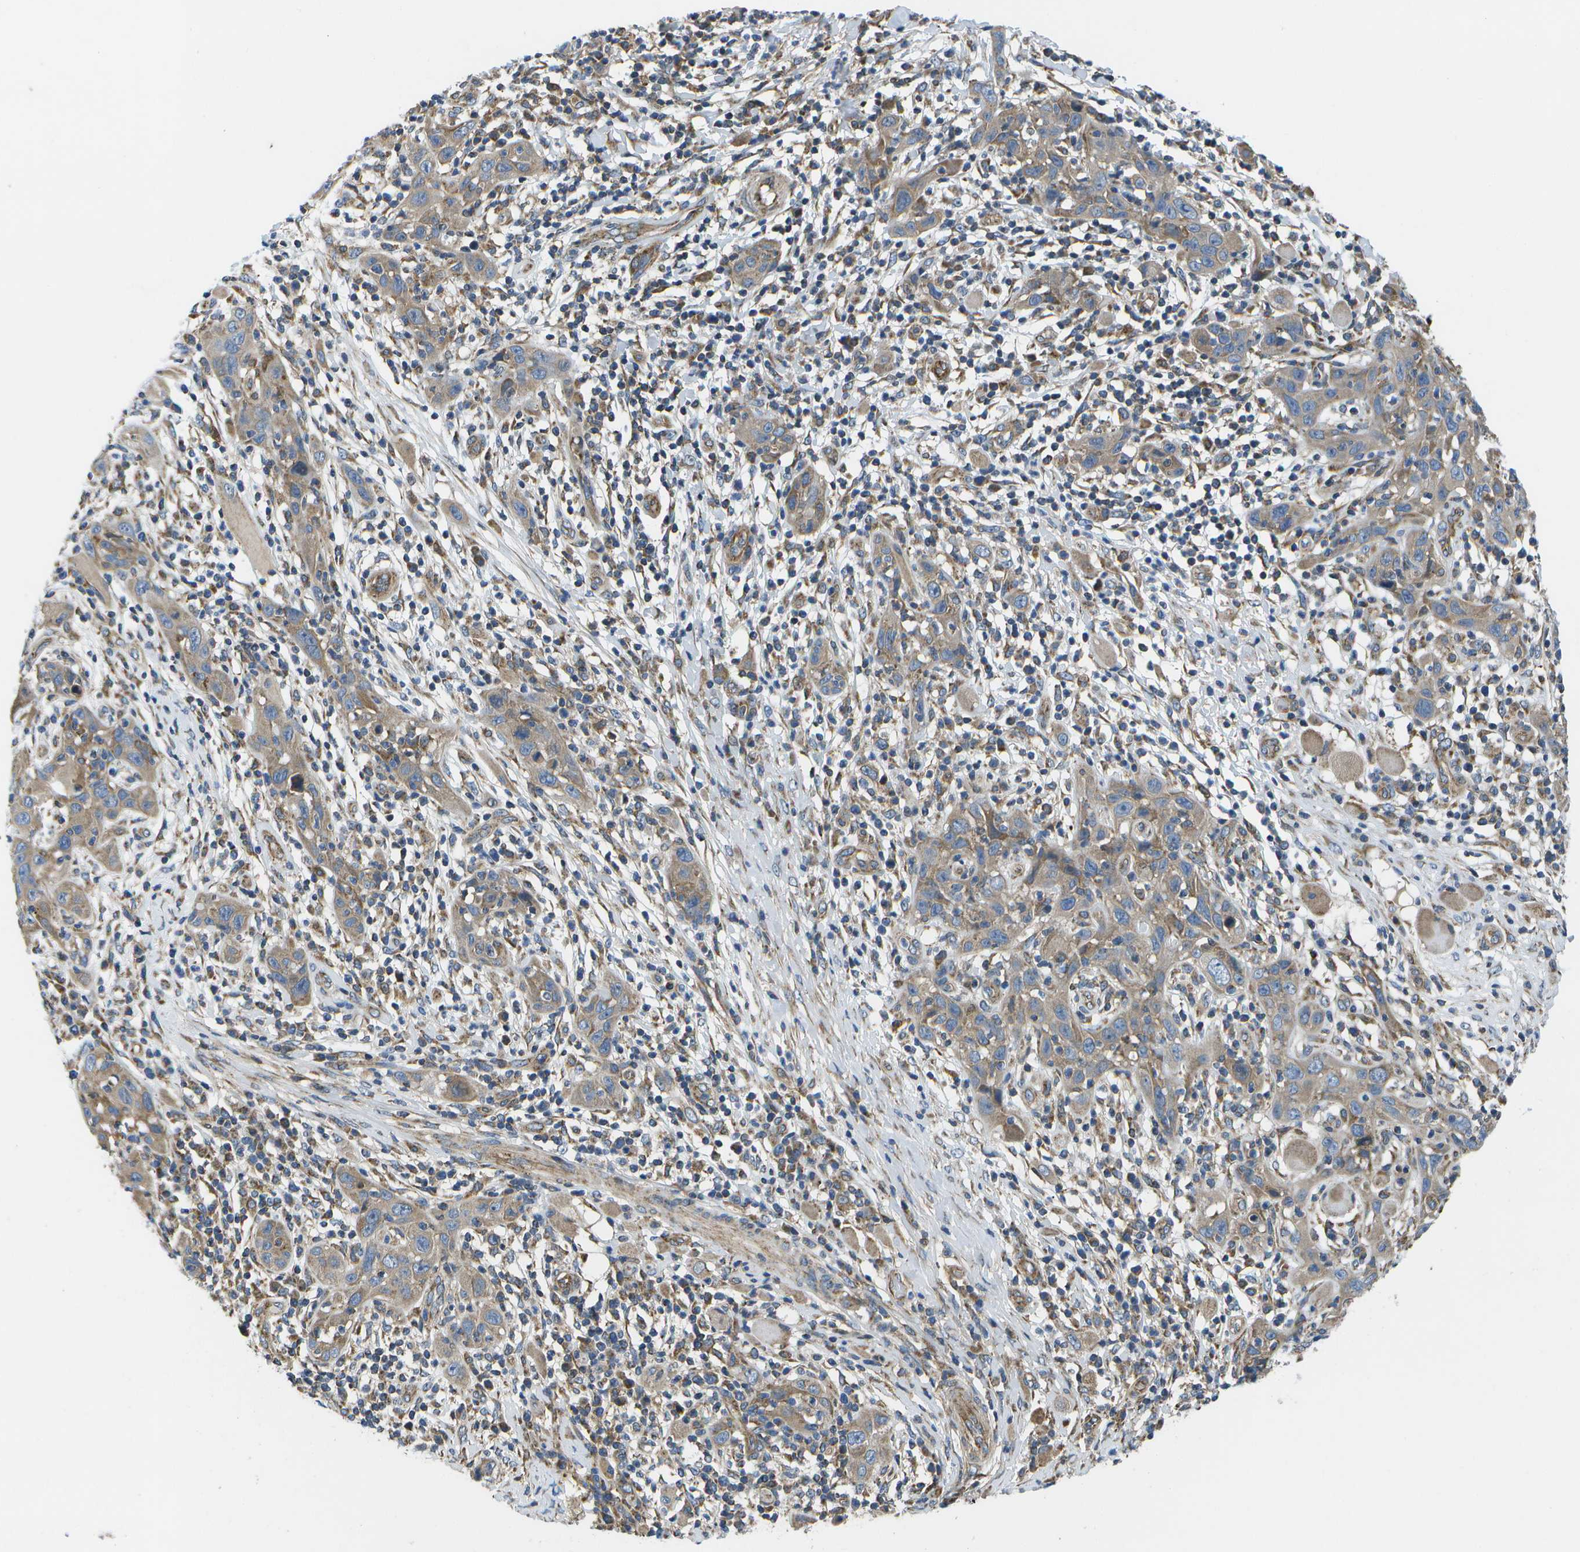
{"staining": {"intensity": "weak", "quantity": ">75%", "location": "cytoplasmic/membranous"}, "tissue": "skin cancer", "cell_type": "Tumor cells", "image_type": "cancer", "snomed": [{"axis": "morphology", "description": "Squamous cell carcinoma, NOS"}, {"axis": "topography", "description": "Skin"}], "caption": "High-power microscopy captured an immunohistochemistry image of skin squamous cell carcinoma, revealing weak cytoplasmic/membranous positivity in approximately >75% of tumor cells.", "gene": "MVK", "patient": {"sex": "female", "age": 88}}